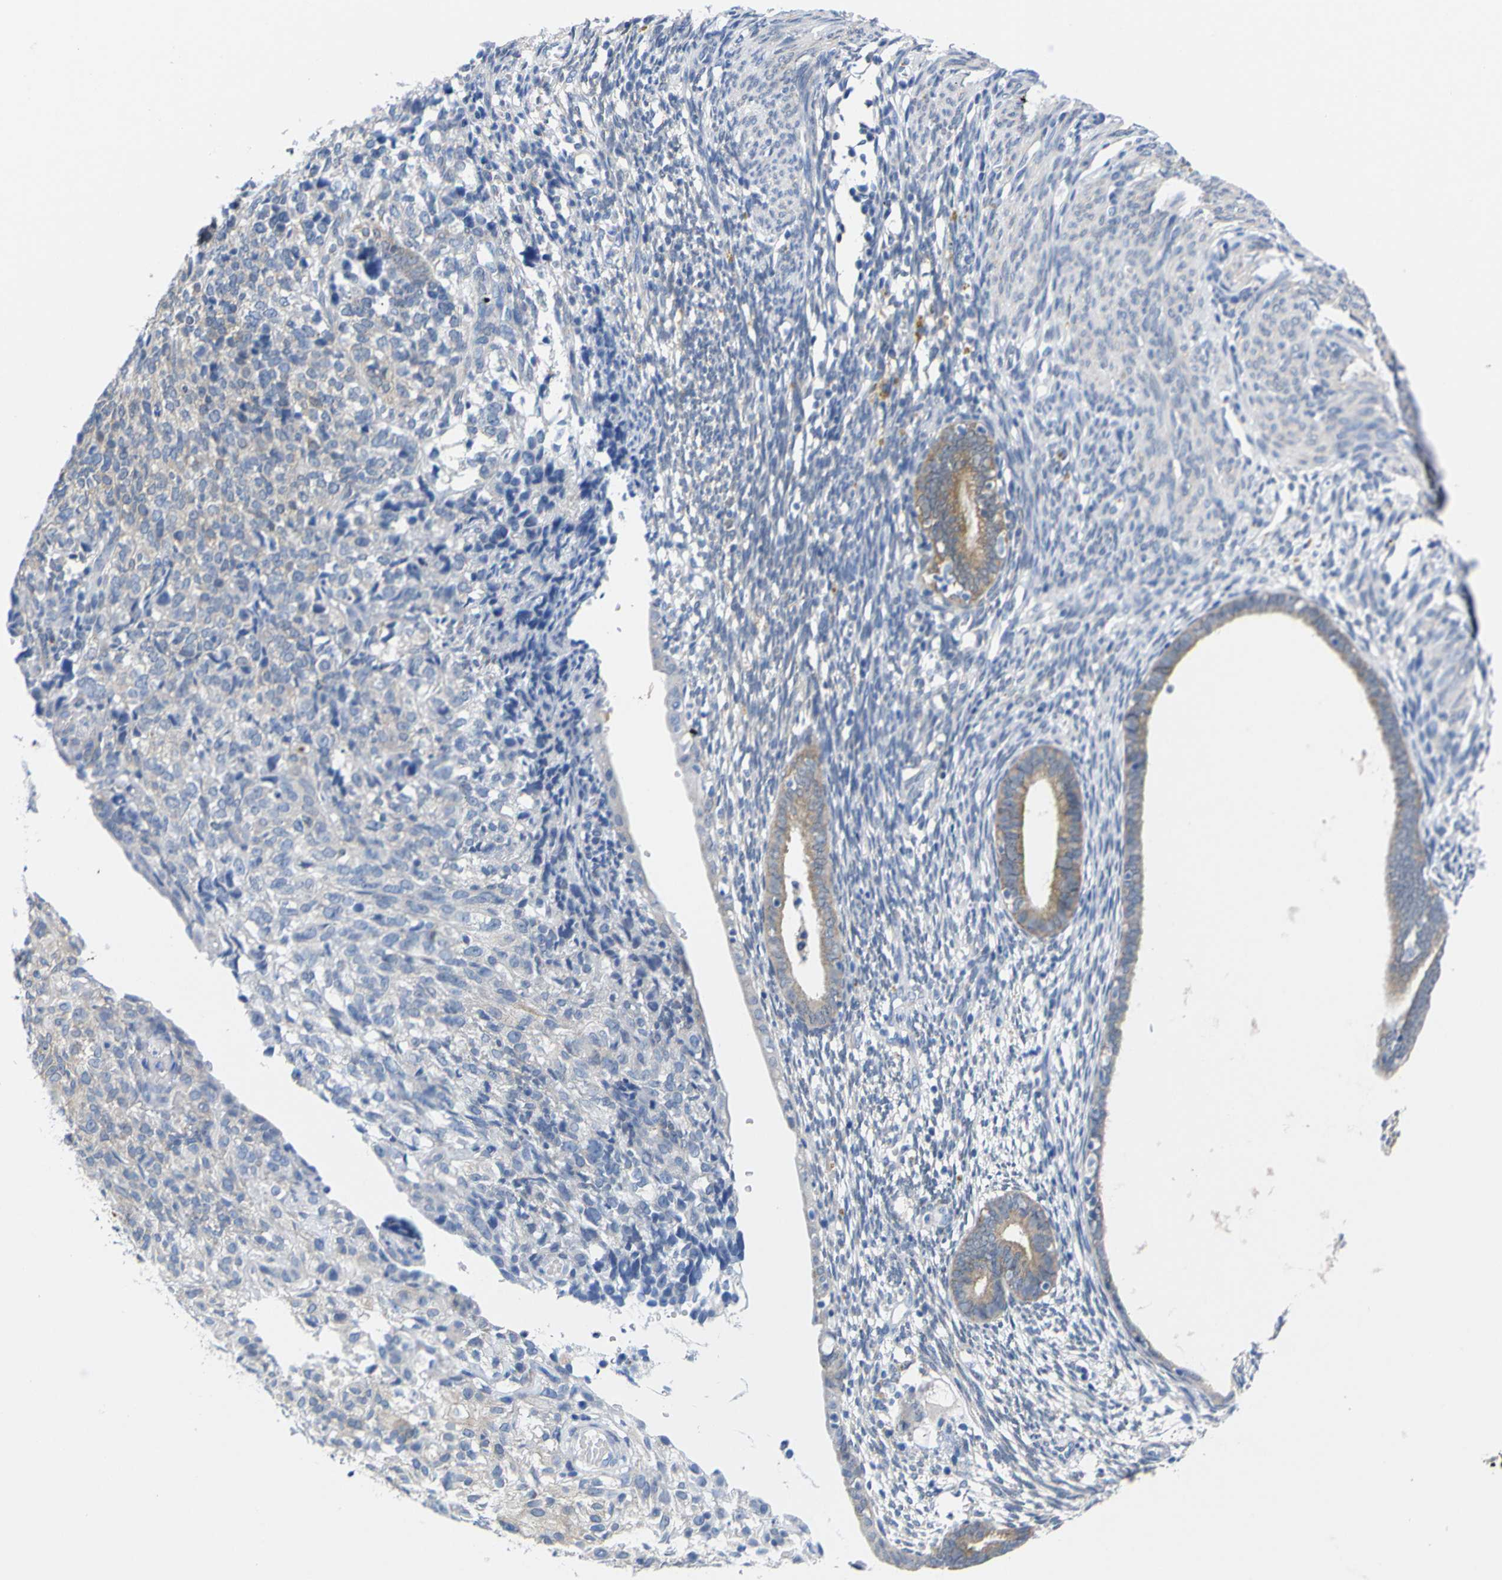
{"staining": {"intensity": "negative", "quantity": "none", "location": "none"}, "tissue": "endometrium", "cell_type": "Cells in endometrial stroma", "image_type": "normal", "snomed": [{"axis": "morphology", "description": "Normal tissue, NOS"}, {"axis": "morphology", "description": "Adenocarcinoma, NOS"}, {"axis": "topography", "description": "Endometrium"}, {"axis": "topography", "description": "Ovary"}], "caption": "Immunohistochemistry image of normal endometrium stained for a protein (brown), which demonstrates no expression in cells in endometrial stroma.", "gene": "PEBP1", "patient": {"sex": "female", "age": 68}}